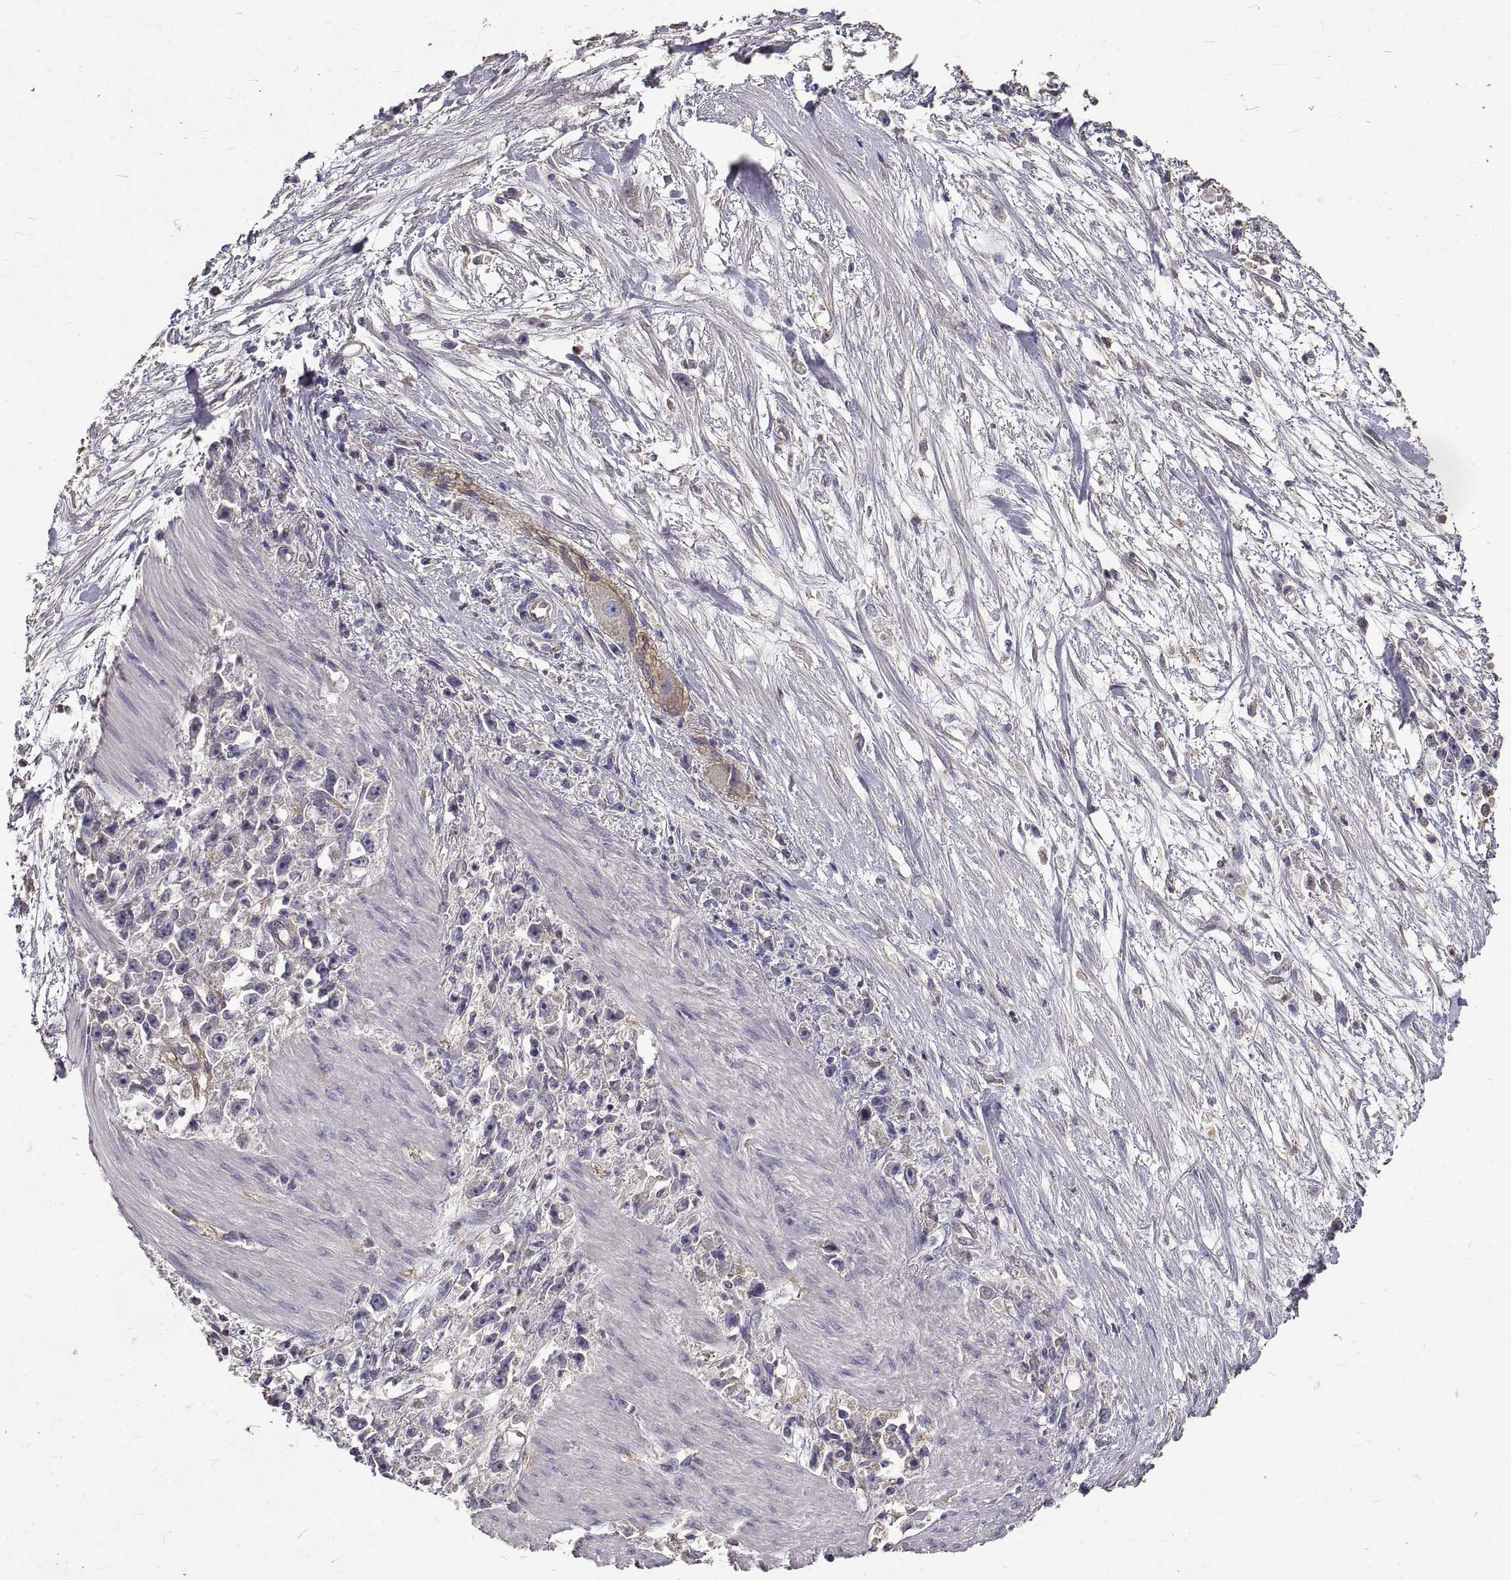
{"staining": {"intensity": "negative", "quantity": "none", "location": "none"}, "tissue": "stomach cancer", "cell_type": "Tumor cells", "image_type": "cancer", "snomed": [{"axis": "morphology", "description": "Adenocarcinoma, NOS"}, {"axis": "topography", "description": "Stomach"}], "caption": "Immunohistochemistry histopathology image of neoplastic tissue: adenocarcinoma (stomach) stained with DAB displays no significant protein positivity in tumor cells.", "gene": "PEA15", "patient": {"sex": "female", "age": 59}}